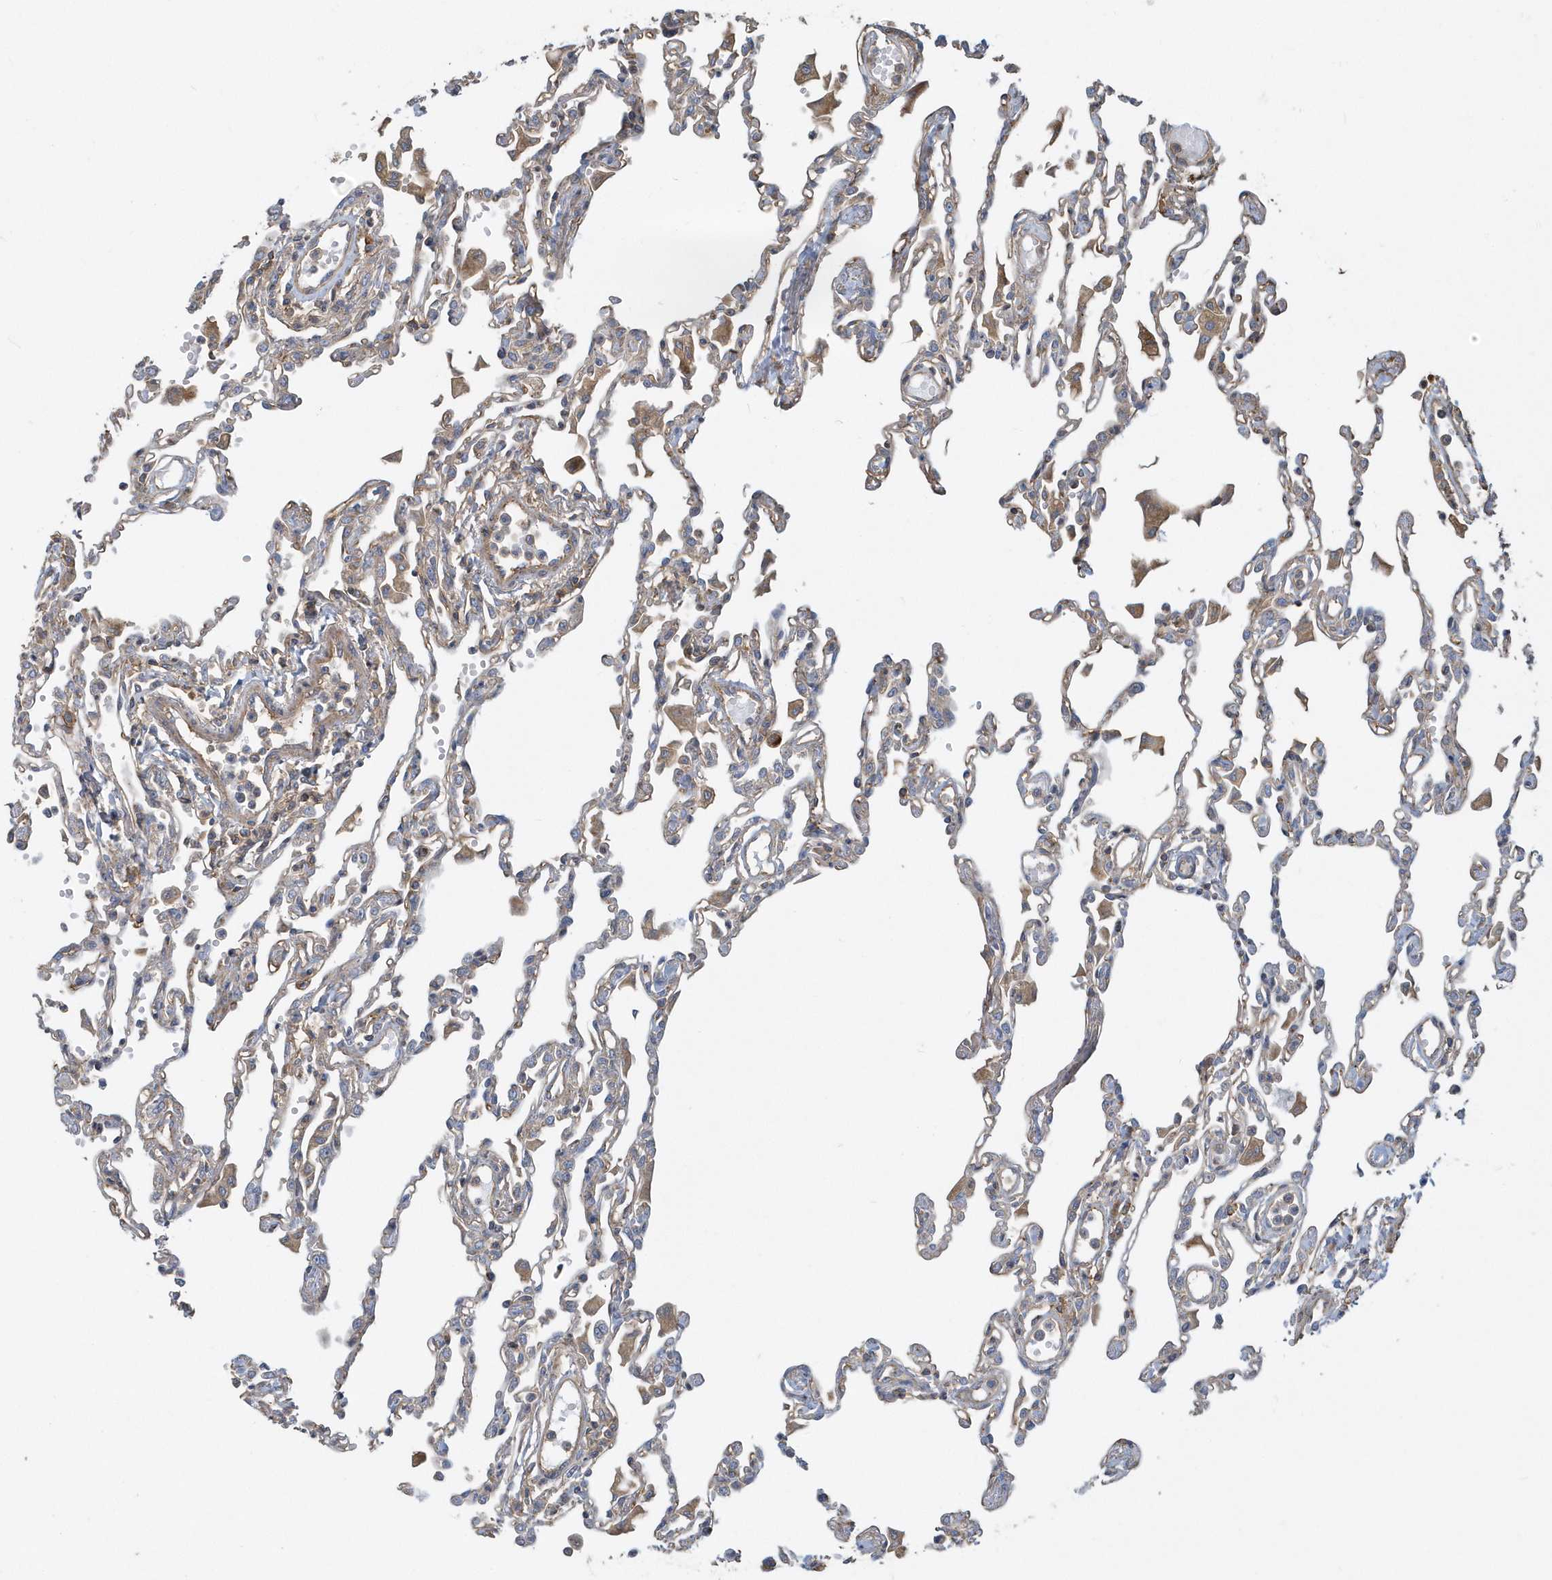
{"staining": {"intensity": "negative", "quantity": "none", "location": "none"}, "tissue": "lung", "cell_type": "Alveolar cells", "image_type": "normal", "snomed": [{"axis": "morphology", "description": "Normal tissue, NOS"}, {"axis": "topography", "description": "Bronchus"}, {"axis": "topography", "description": "Lung"}], "caption": "Immunohistochemistry of normal human lung demonstrates no positivity in alveolar cells.", "gene": "TRAIP", "patient": {"sex": "female", "age": 49}}